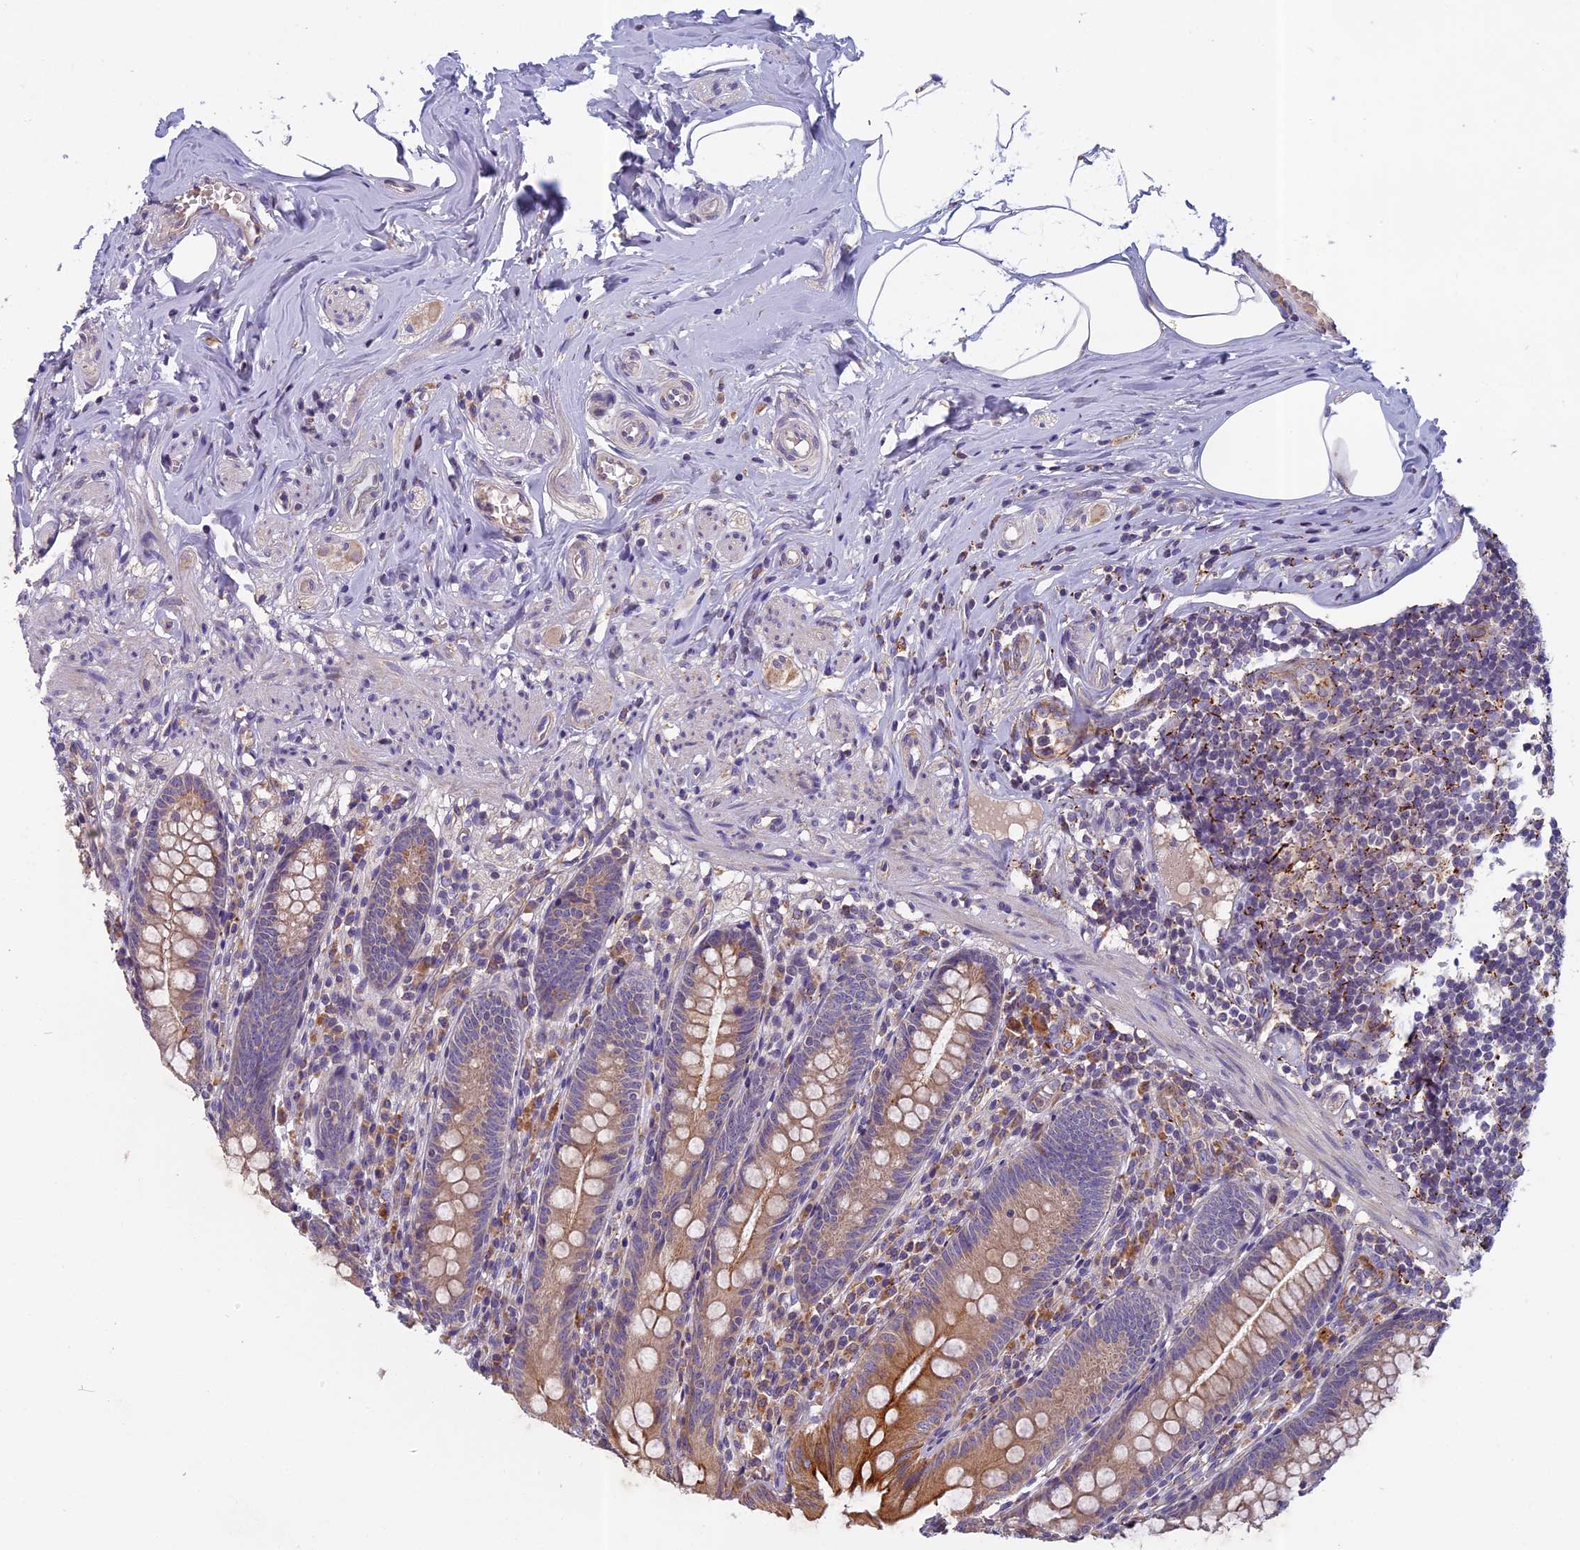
{"staining": {"intensity": "strong", "quantity": "25%-75%", "location": "cytoplasmic/membranous"}, "tissue": "appendix", "cell_type": "Glandular cells", "image_type": "normal", "snomed": [{"axis": "morphology", "description": "Normal tissue, NOS"}, {"axis": "topography", "description": "Appendix"}], "caption": "Protein staining of benign appendix shows strong cytoplasmic/membranous staining in approximately 25%-75% of glandular cells. (DAB (3,3'-diaminobenzidine) IHC, brown staining for protein, blue staining for nuclei).", "gene": "SEMA7A", "patient": {"sex": "male", "age": 55}}